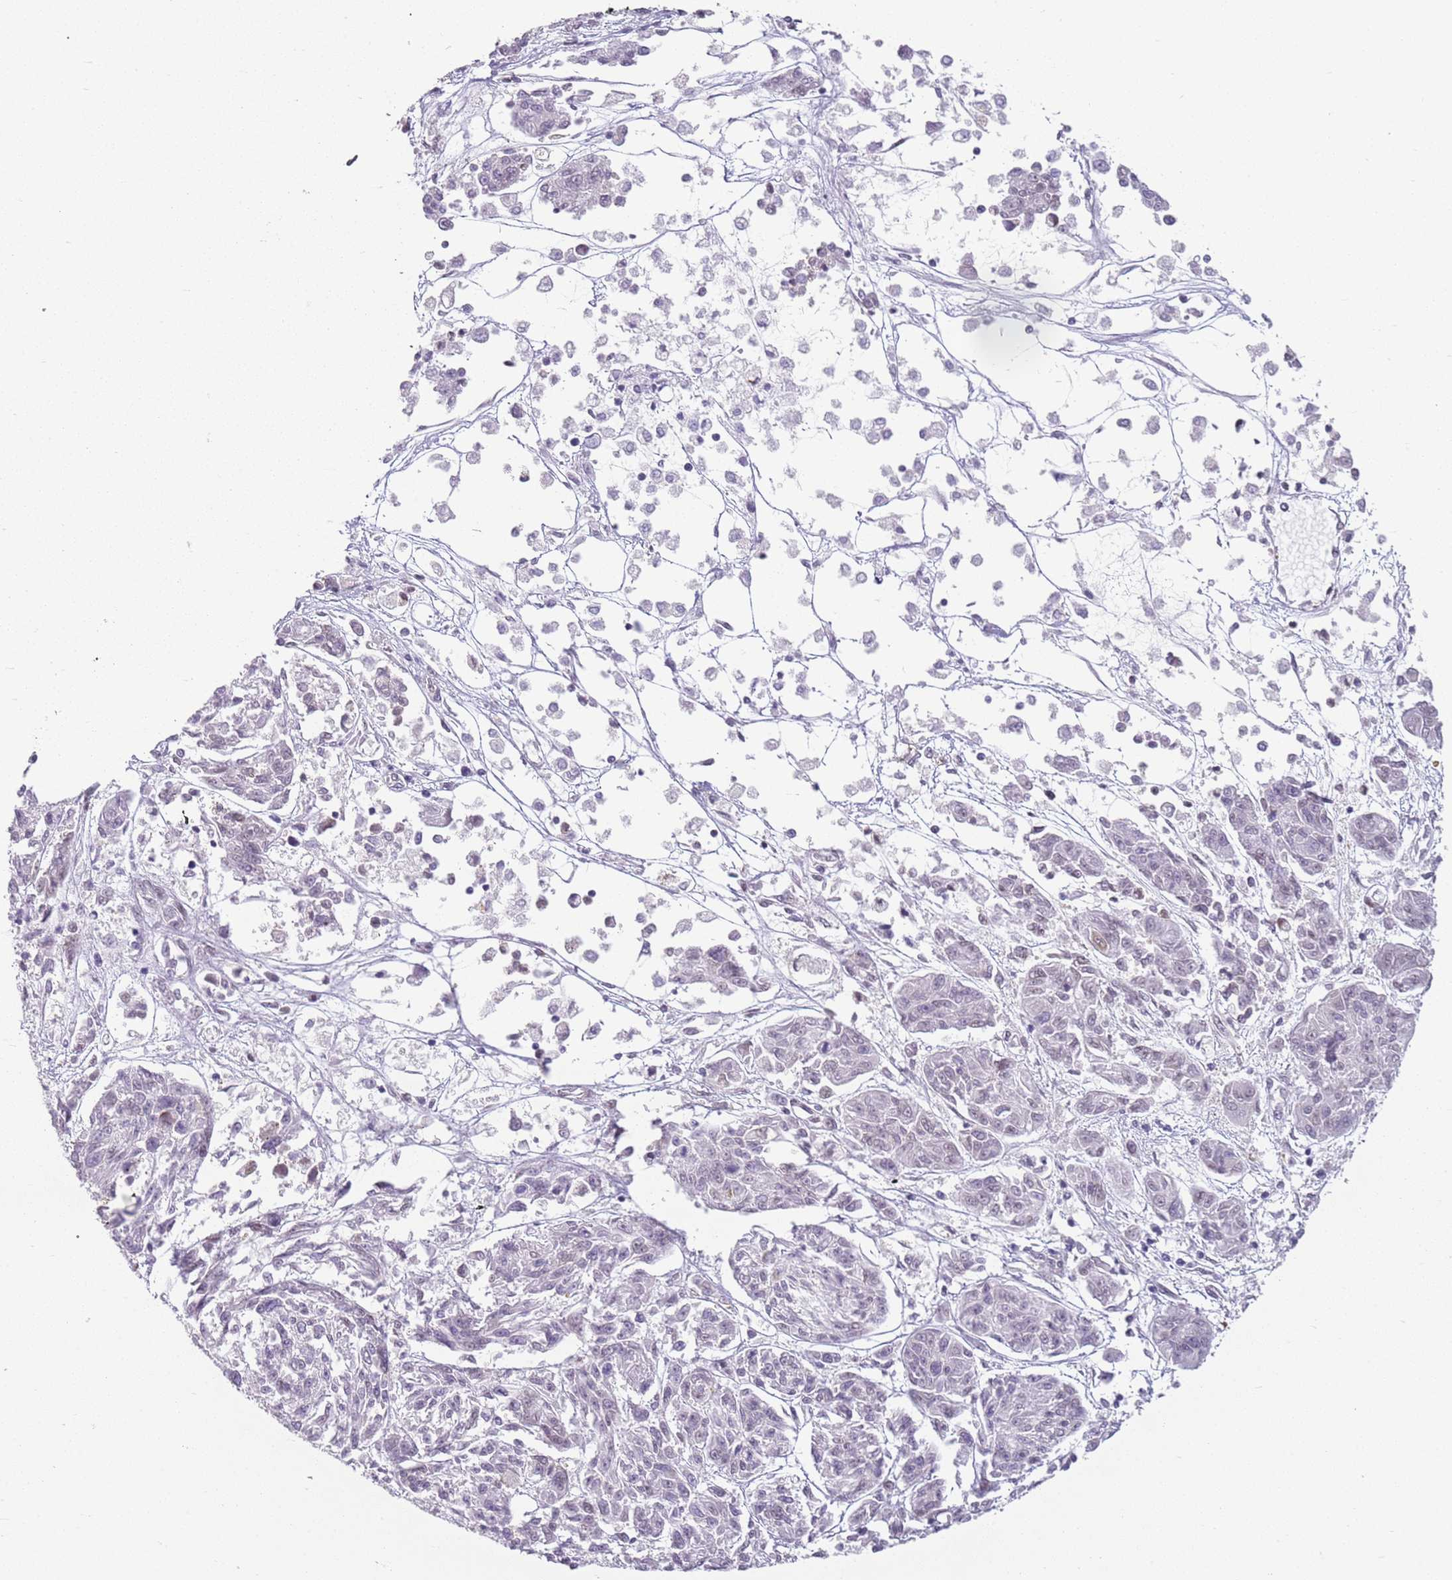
{"staining": {"intensity": "negative", "quantity": "none", "location": "none"}, "tissue": "melanoma", "cell_type": "Tumor cells", "image_type": "cancer", "snomed": [{"axis": "morphology", "description": "Malignant melanoma, NOS"}, {"axis": "topography", "description": "Skin"}], "caption": "A photomicrograph of human melanoma is negative for staining in tumor cells.", "gene": "DEFB116", "patient": {"sex": "male", "age": 53}}